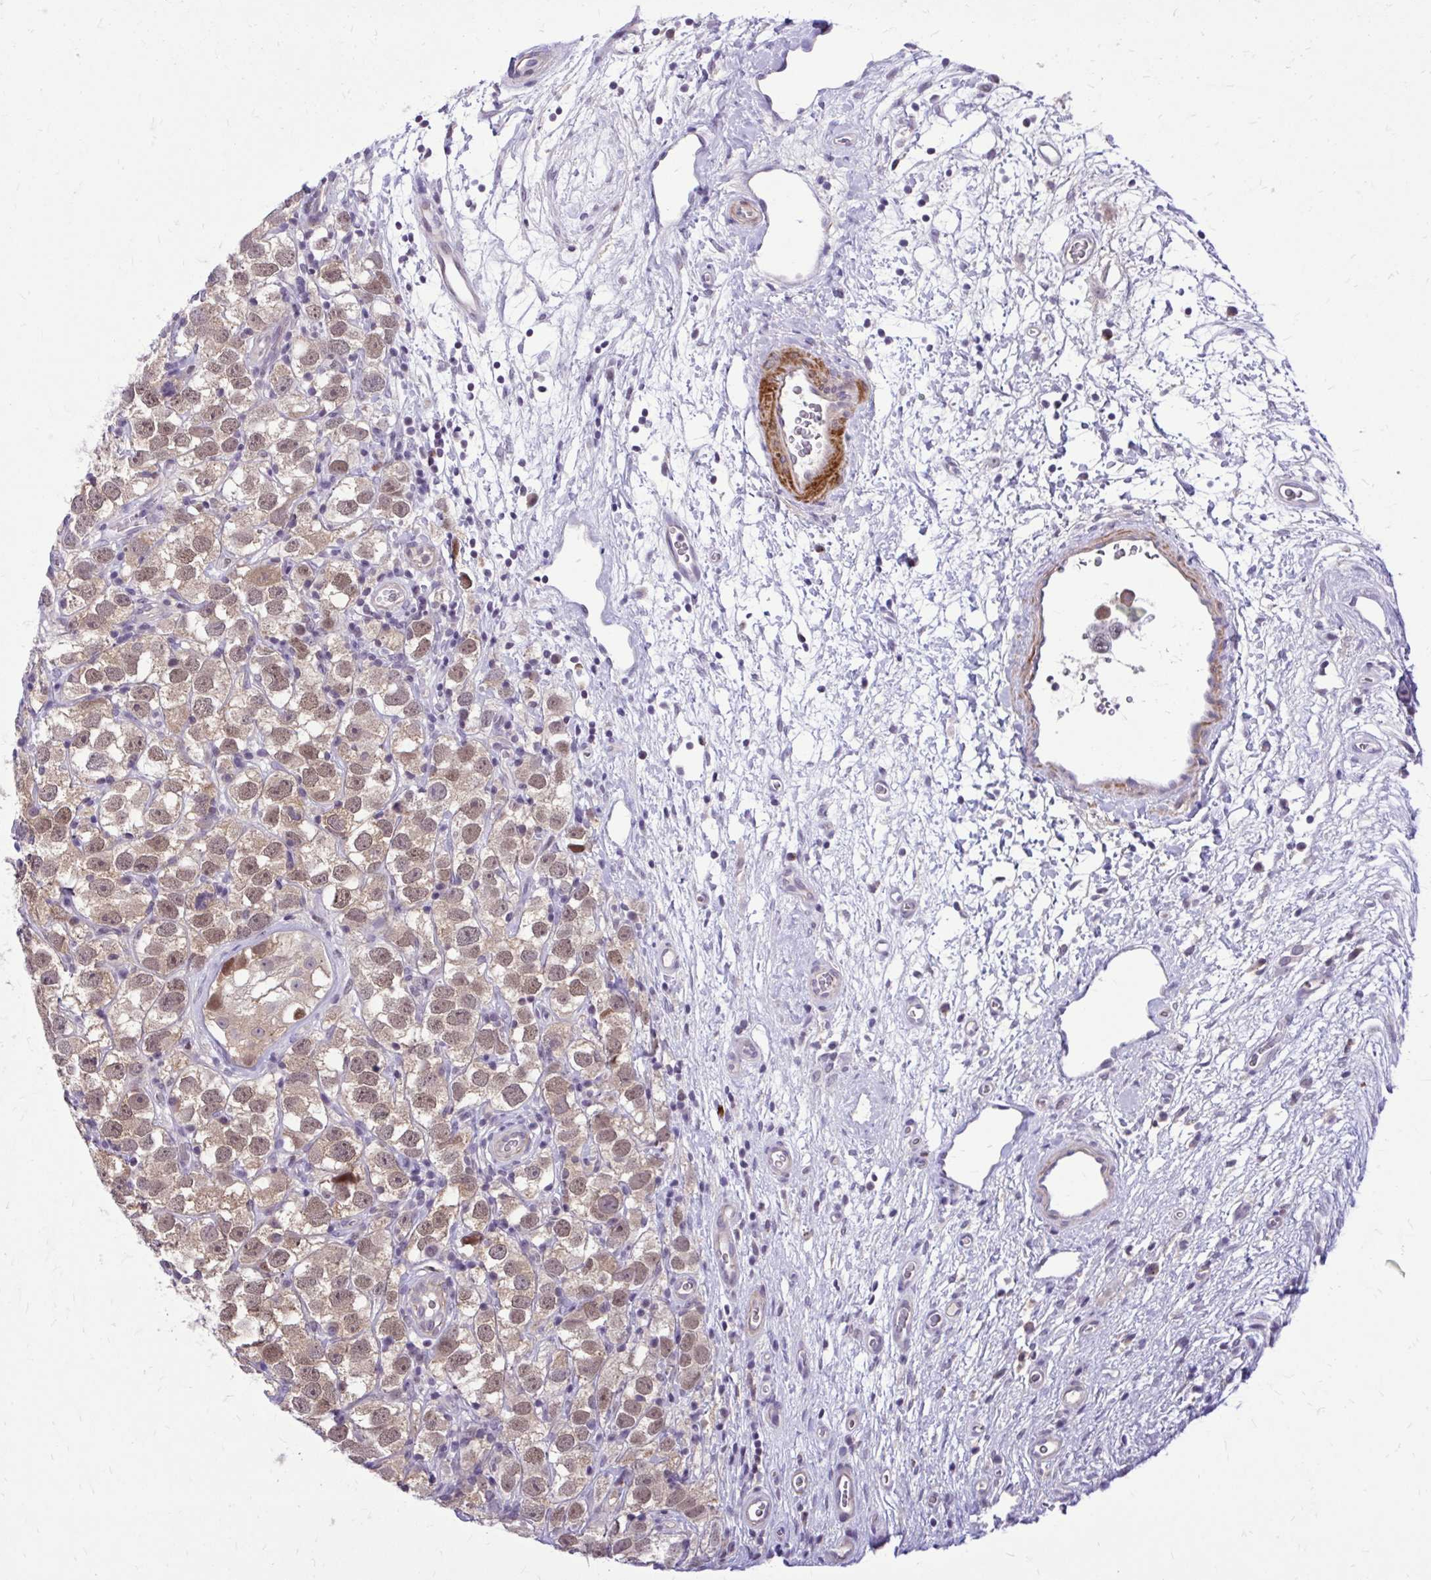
{"staining": {"intensity": "moderate", "quantity": ">75%", "location": "nuclear"}, "tissue": "testis cancer", "cell_type": "Tumor cells", "image_type": "cancer", "snomed": [{"axis": "morphology", "description": "Seminoma, NOS"}, {"axis": "topography", "description": "Testis"}], "caption": "Immunohistochemistry (IHC) of human testis seminoma exhibits medium levels of moderate nuclear positivity in about >75% of tumor cells. (DAB IHC, brown staining for protein, blue staining for nuclei).", "gene": "ZBTB25", "patient": {"sex": "male", "age": 26}}